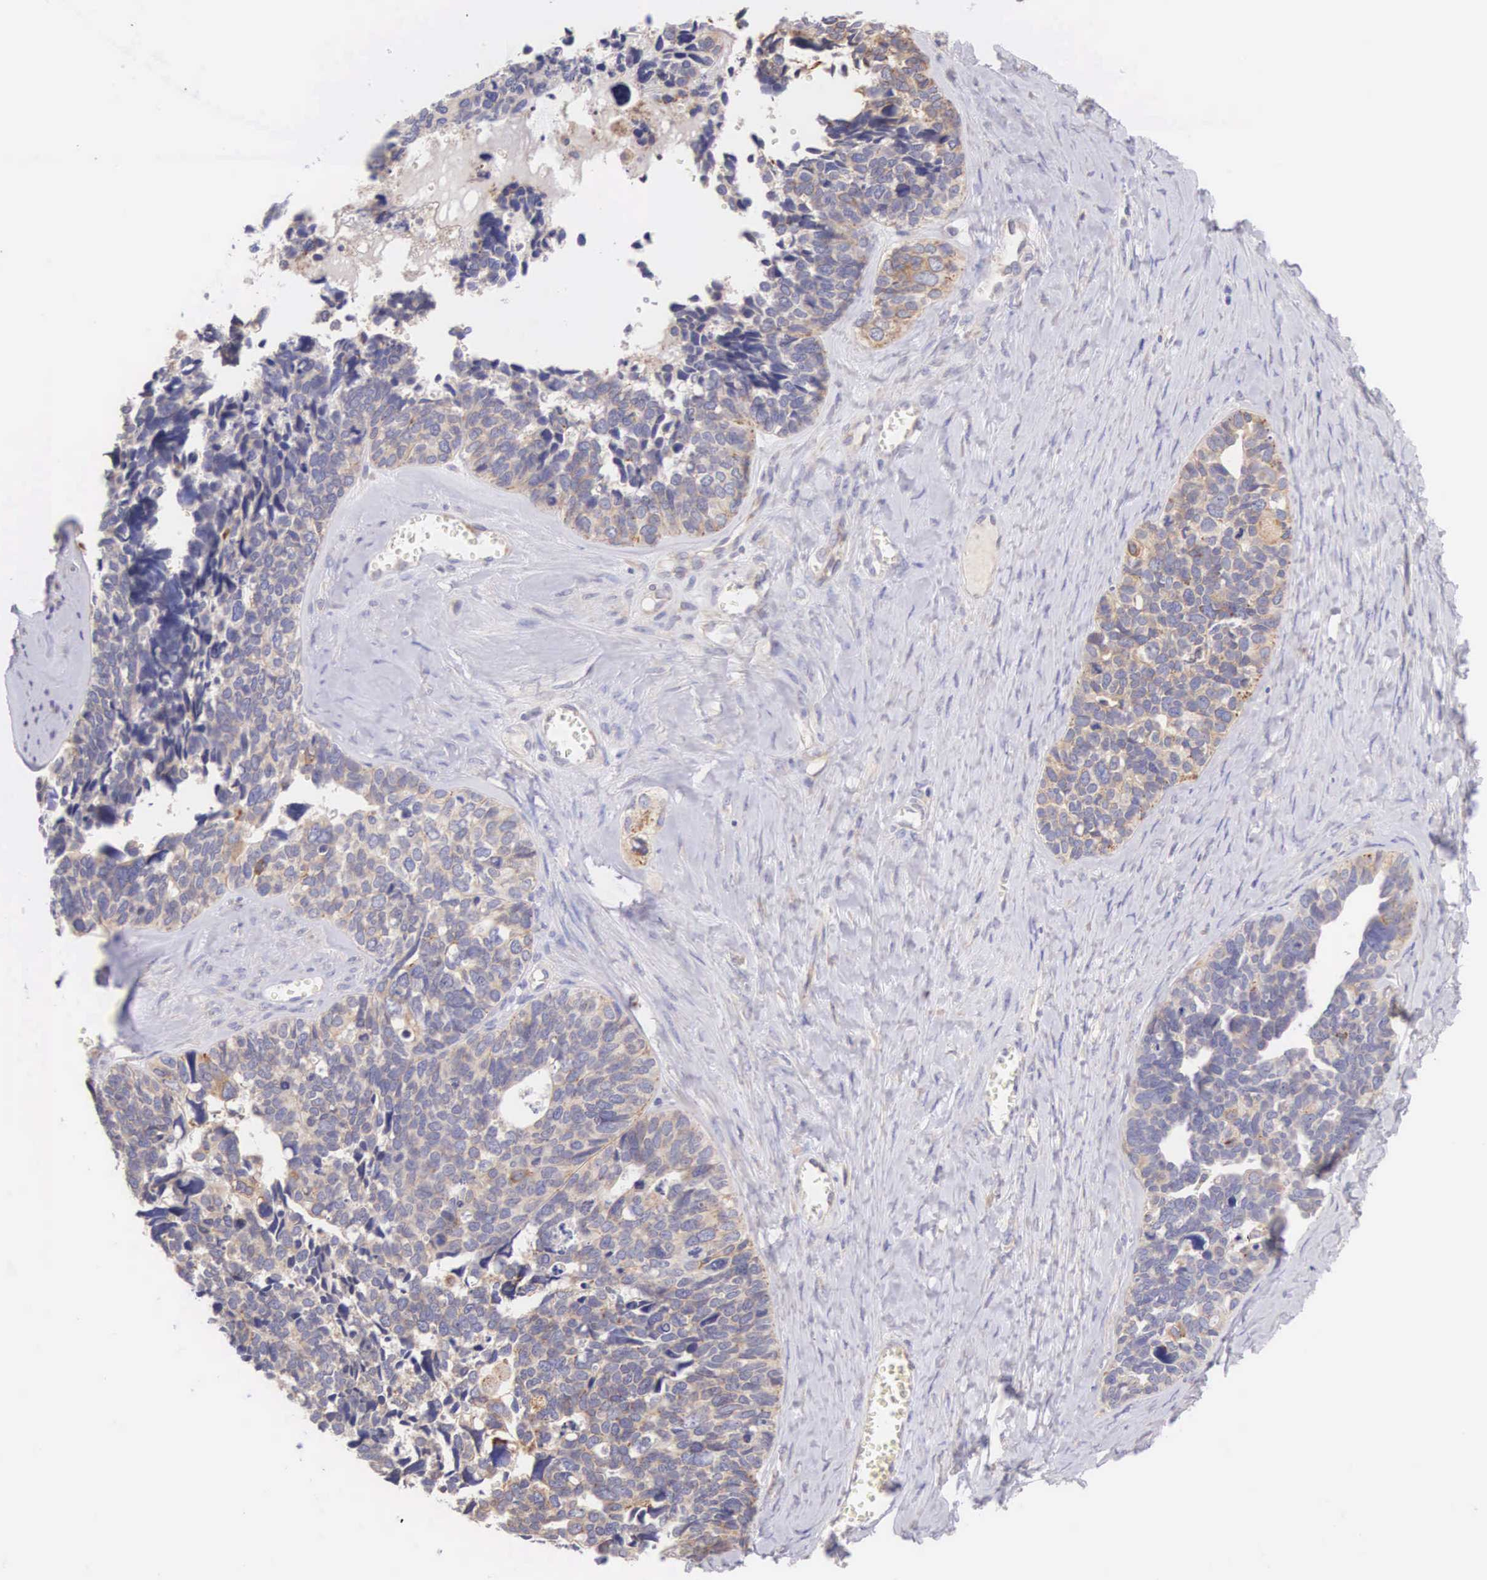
{"staining": {"intensity": "weak", "quantity": "25%-75%", "location": "cytoplasmic/membranous"}, "tissue": "ovarian cancer", "cell_type": "Tumor cells", "image_type": "cancer", "snomed": [{"axis": "morphology", "description": "Cystadenocarcinoma, serous, NOS"}, {"axis": "topography", "description": "Ovary"}], "caption": "This histopathology image displays immunohistochemistry staining of human ovarian cancer, with low weak cytoplasmic/membranous expression in approximately 25%-75% of tumor cells.", "gene": "NSDHL", "patient": {"sex": "female", "age": 77}}